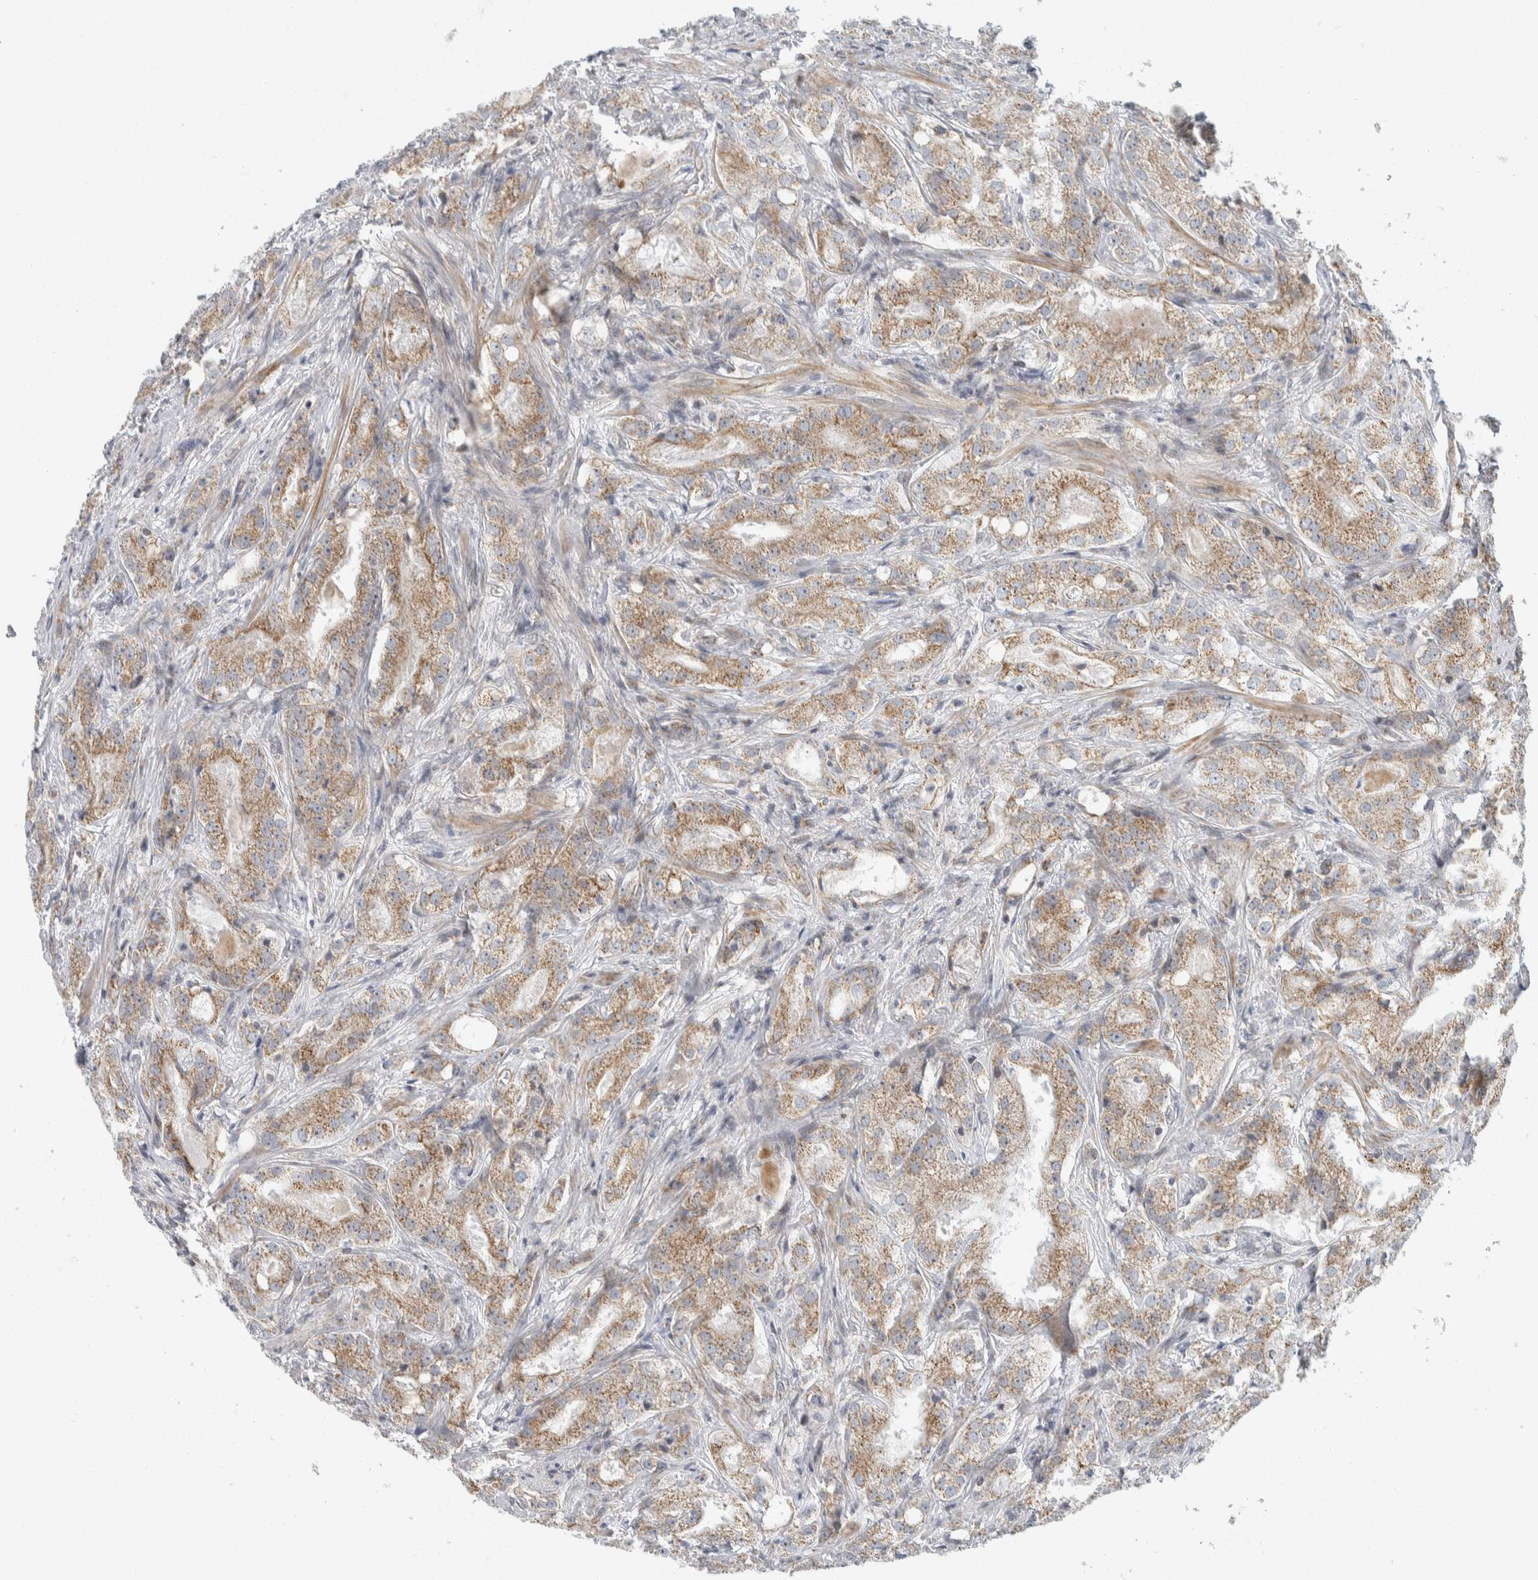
{"staining": {"intensity": "weak", "quantity": ">75%", "location": "cytoplasmic/membranous"}, "tissue": "prostate cancer", "cell_type": "Tumor cells", "image_type": "cancer", "snomed": [{"axis": "morphology", "description": "Adenocarcinoma, High grade"}, {"axis": "topography", "description": "Prostate"}], "caption": "Immunohistochemical staining of prostate cancer (adenocarcinoma (high-grade)) demonstrates weak cytoplasmic/membranous protein staining in approximately >75% of tumor cells.", "gene": "AFP", "patient": {"sex": "male", "age": 64}}